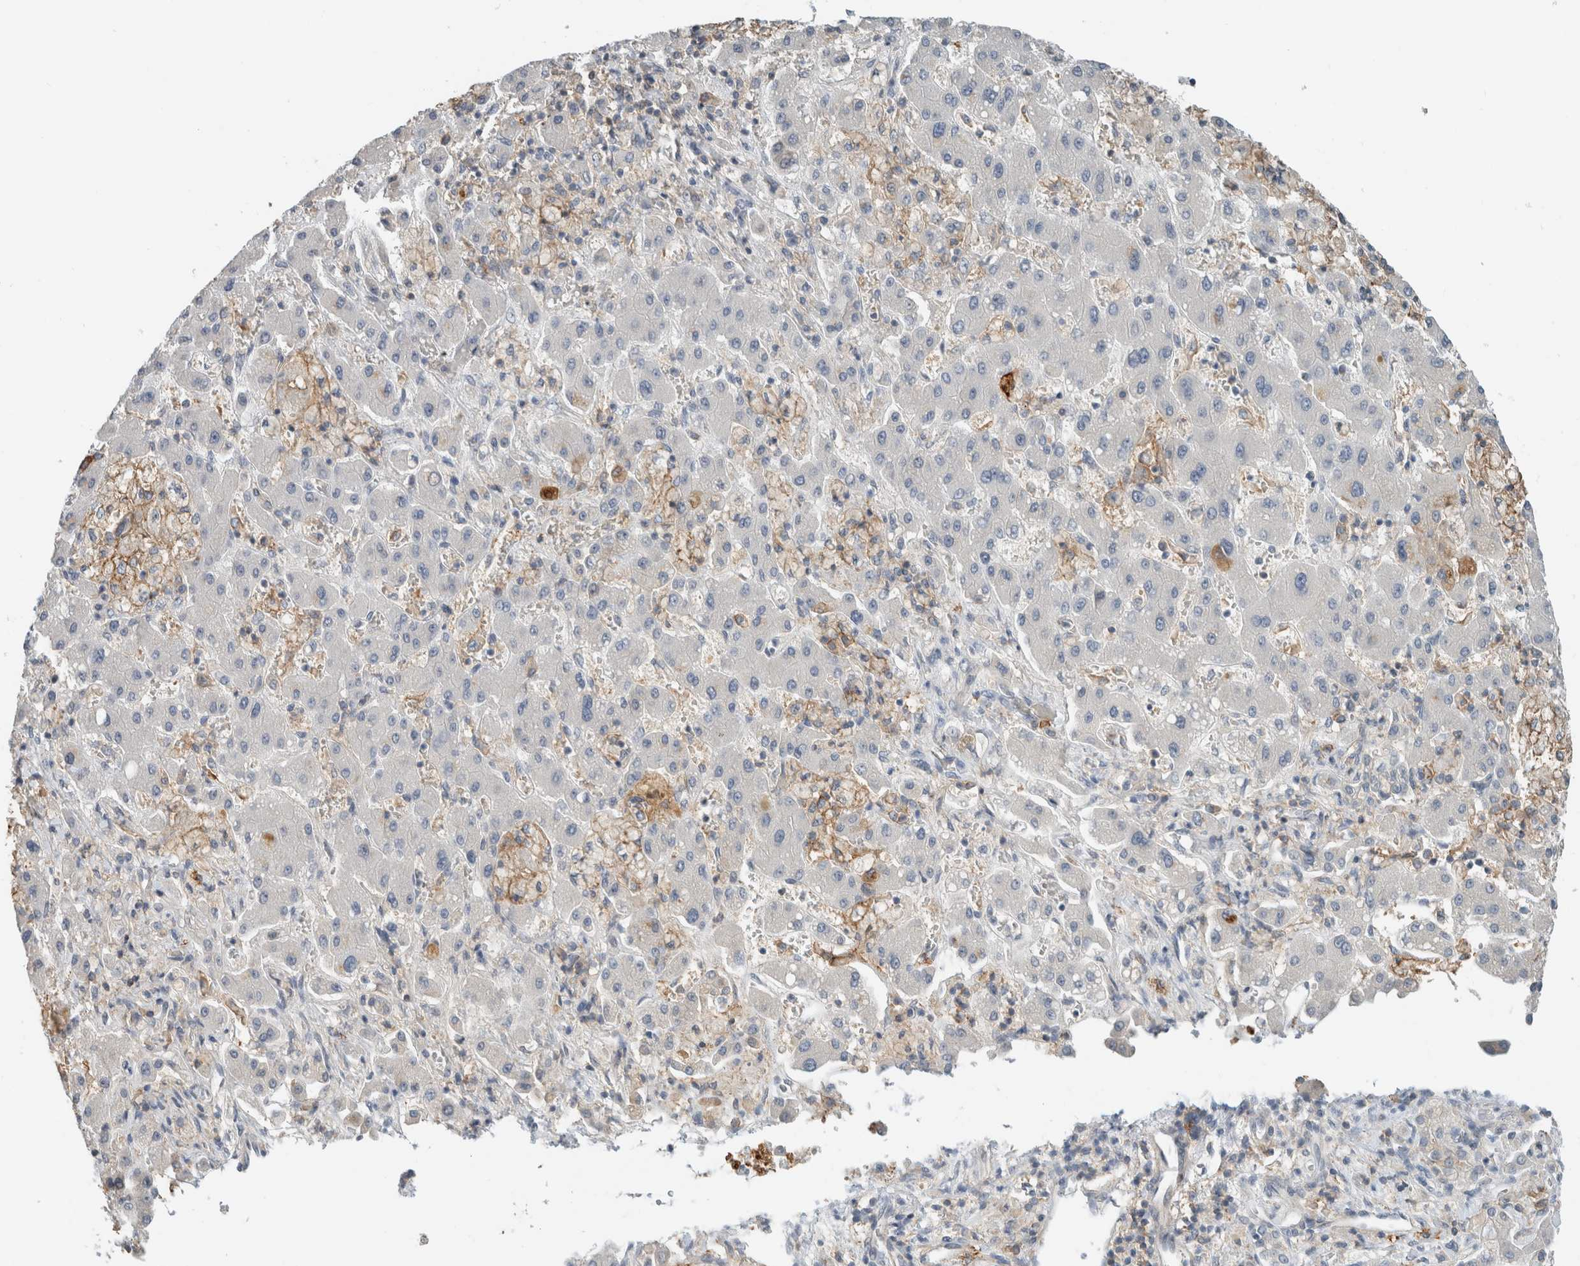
{"staining": {"intensity": "negative", "quantity": "none", "location": "none"}, "tissue": "liver cancer", "cell_type": "Tumor cells", "image_type": "cancer", "snomed": [{"axis": "morphology", "description": "Cholangiocarcinoma"}, {"axis": "topography", "description": "Liver"}], "caption": "Tumor cells show no significant positivity in cholangiocarcinoma (liver). The staining was performed using DAB (3,3'-diaminobenzidine) to visualize the protein expression in brown, while the nuclei were stained in blue with hematoxylin (Magnification: 20x).", "gene": "ERCC6L2", "patient": {"sex": "male", "age": 50}}